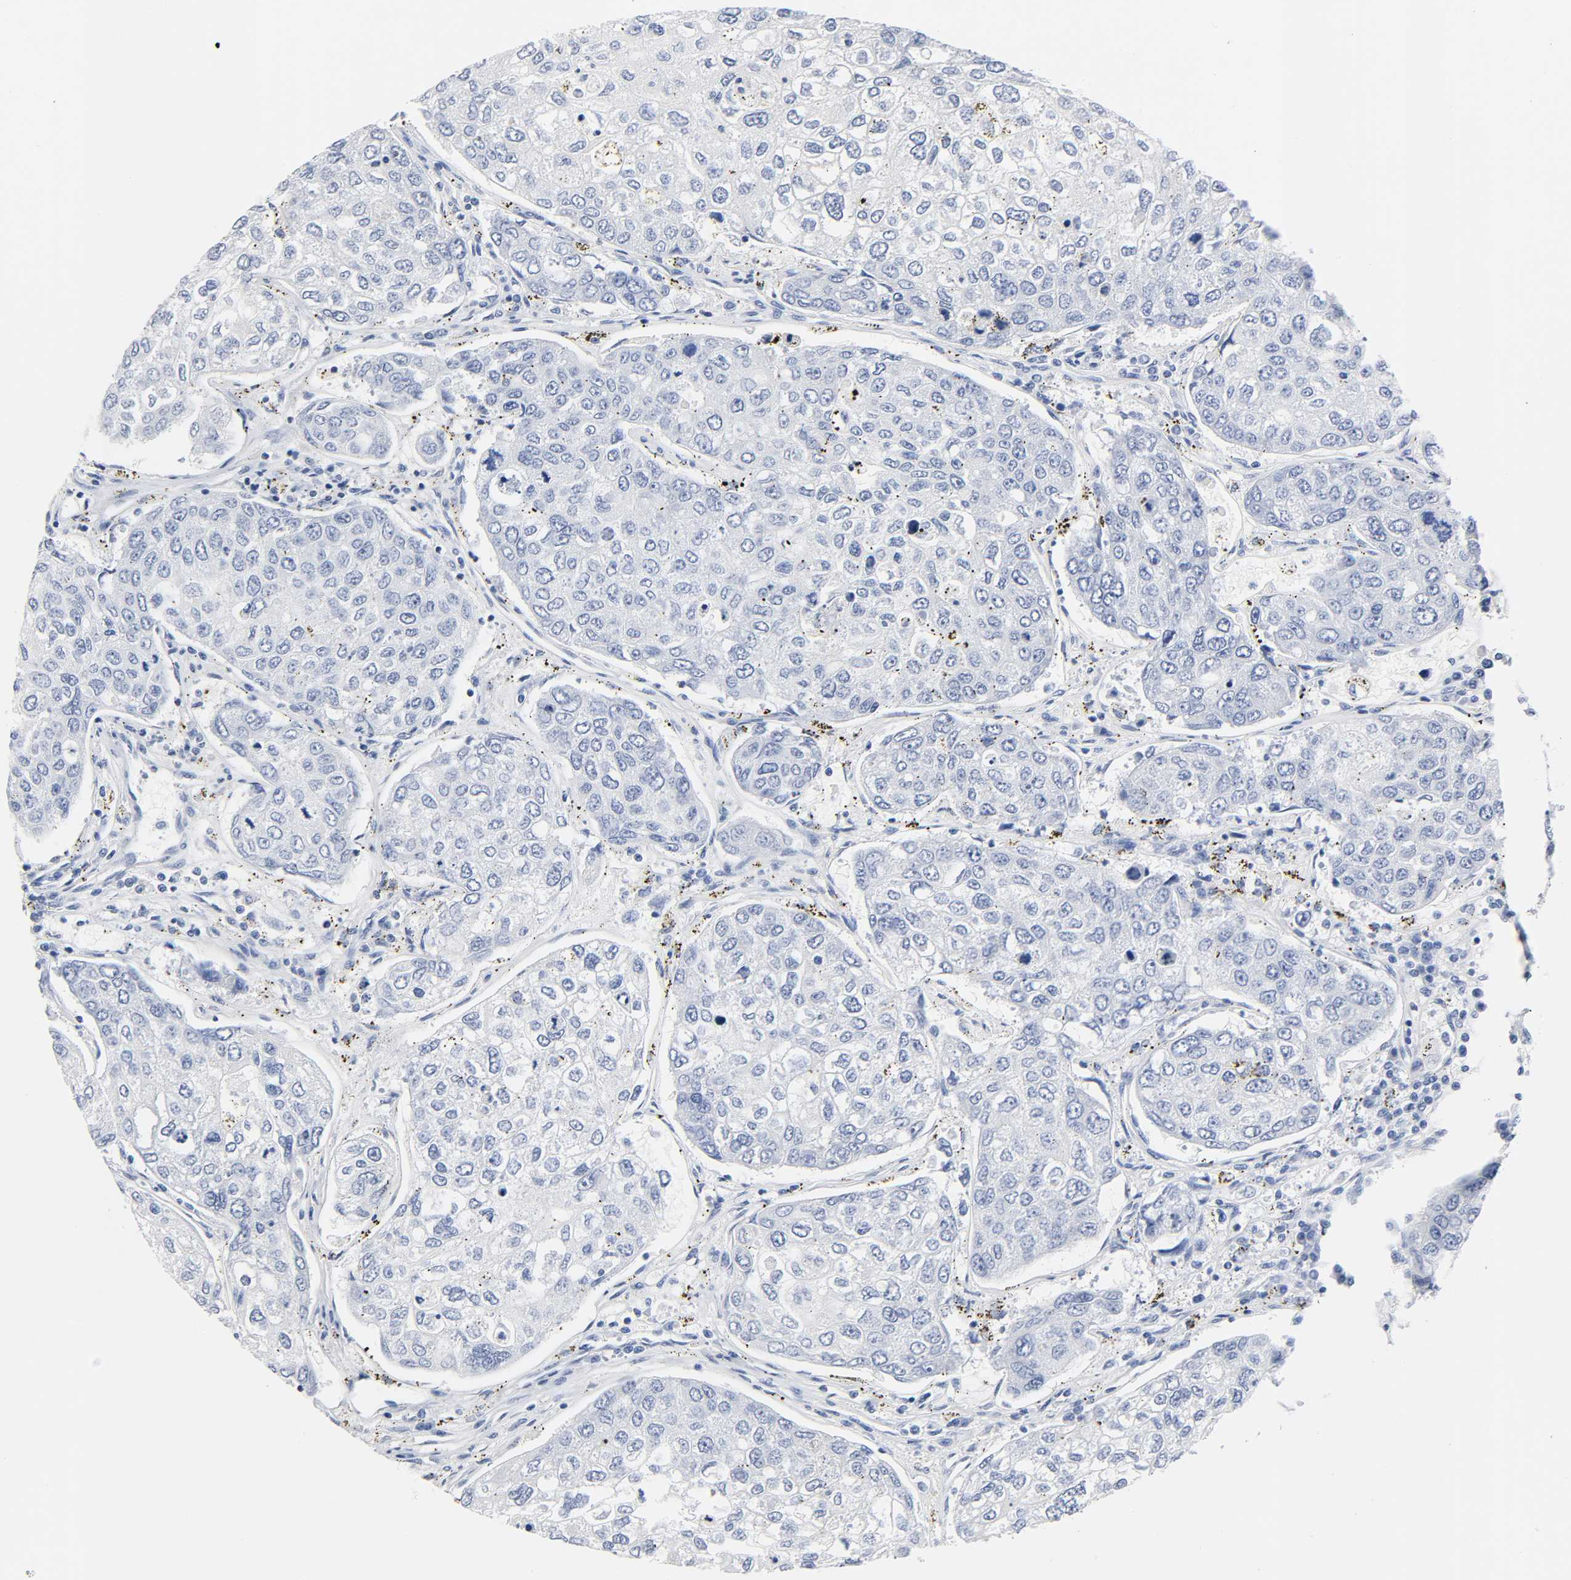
{"staining": {"intensity": "negative", "quantity": "none", "location": "none"}, "tissue": "urothelial cancer", "cell_type": "Tumor cells", "image_type": "cancer", "snomed": [{"axis": "morphology", "description": "Urothelial carcinoma, High grade"}, {"axis": "topography", "description": "Lymph node"}, {"axis": "topography", "description": "Urinary bladder"}], "caption": "Immunohistochemical staining of urothelial carcinoma (high-grade) displays no significant staining in tumor cells.", "gene": "NAB2", "patient": {"sex": "male", "age": 51}}